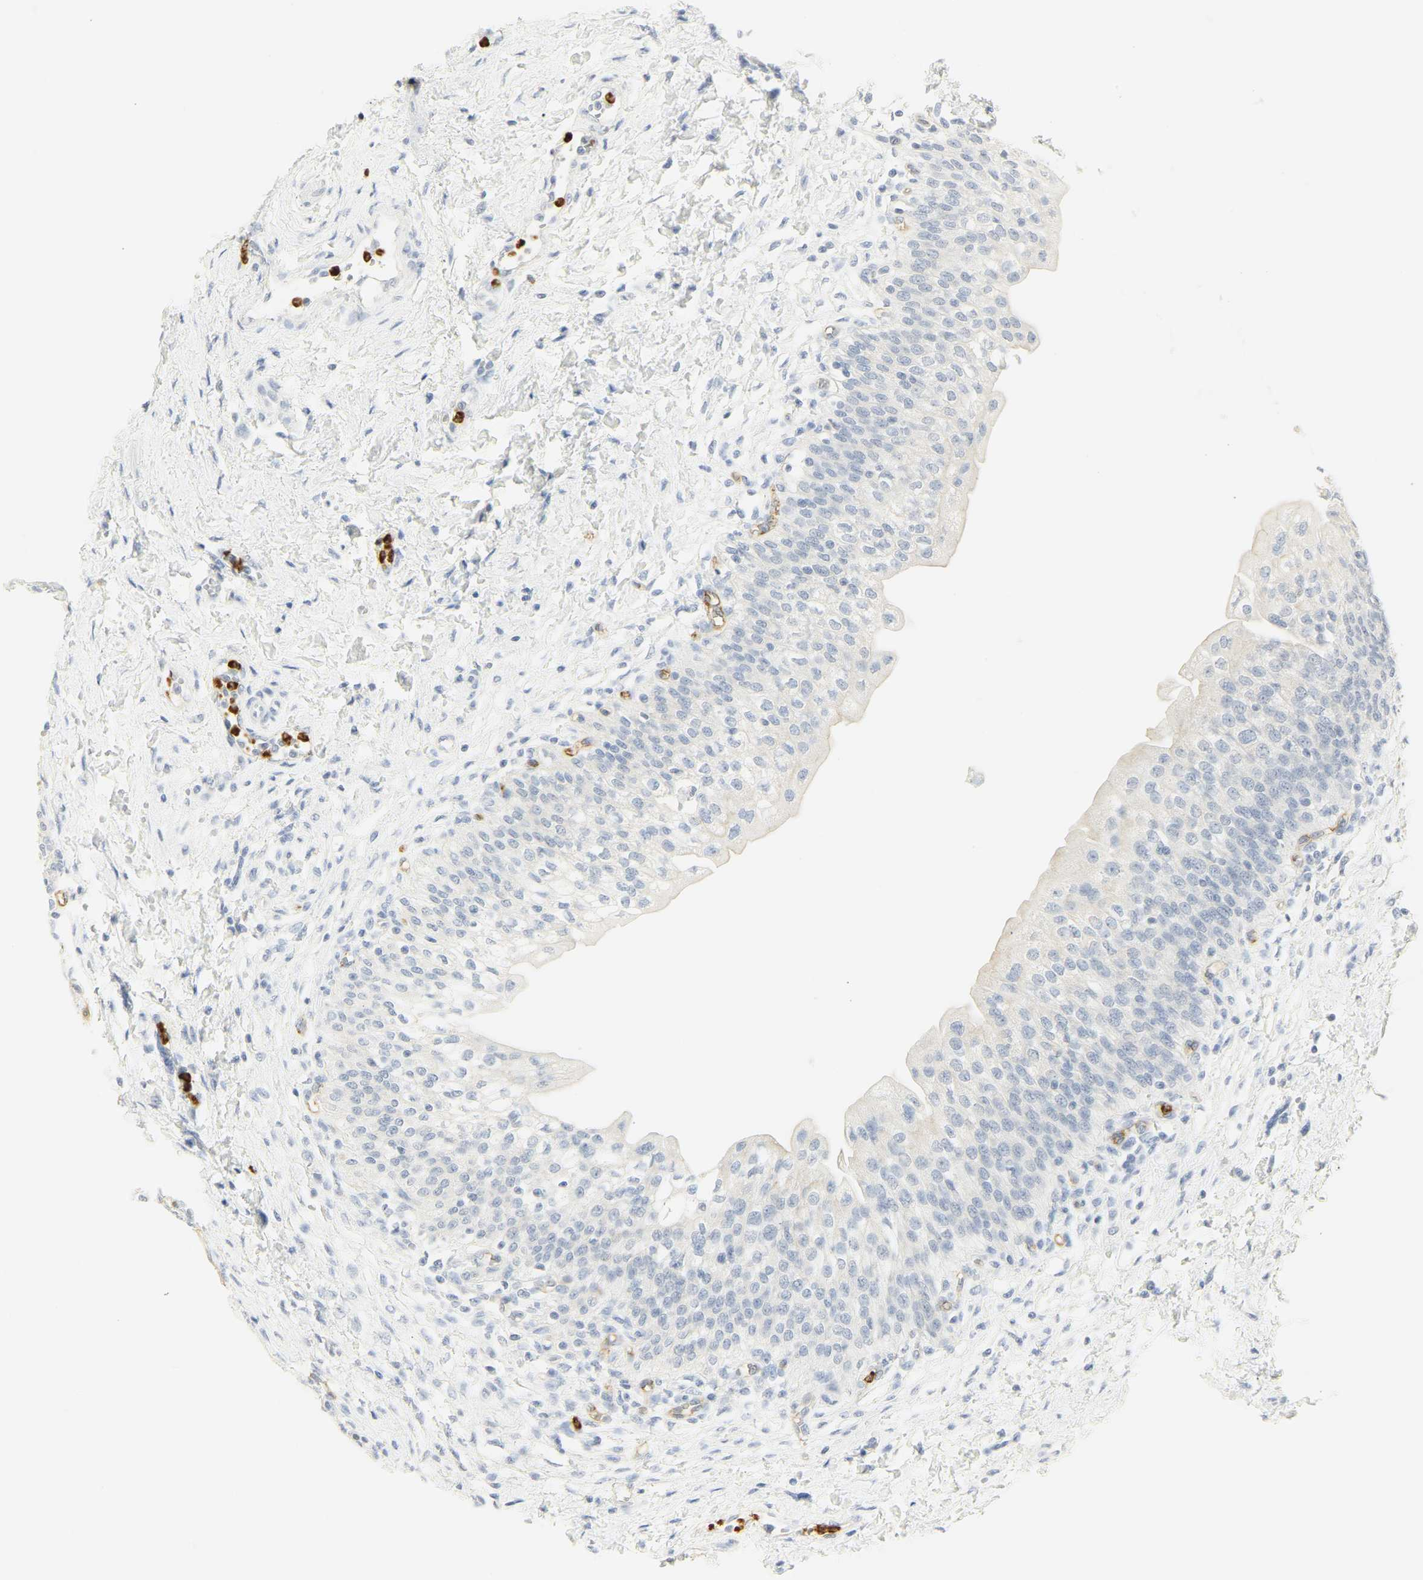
{"staining": {"intensity": "weak", "quantity": "<25%", "location": "cytoplasmic/membranous"}, "tissue": "urinary bladder", "cell_type": "Urothelial cells", "image_type": "normal", "snomed": [{"axis": "morphology", "description": "Normal tissue, NOS"}, {"axis": "topography", "description": "Urinary bladder"}], "caption": "The micrograph demonstrates no staining of urothelial cells in unremarkable urinary bladder.", "gene": "CEACAM5", "patient": {"sex": "male", "age": 55}}